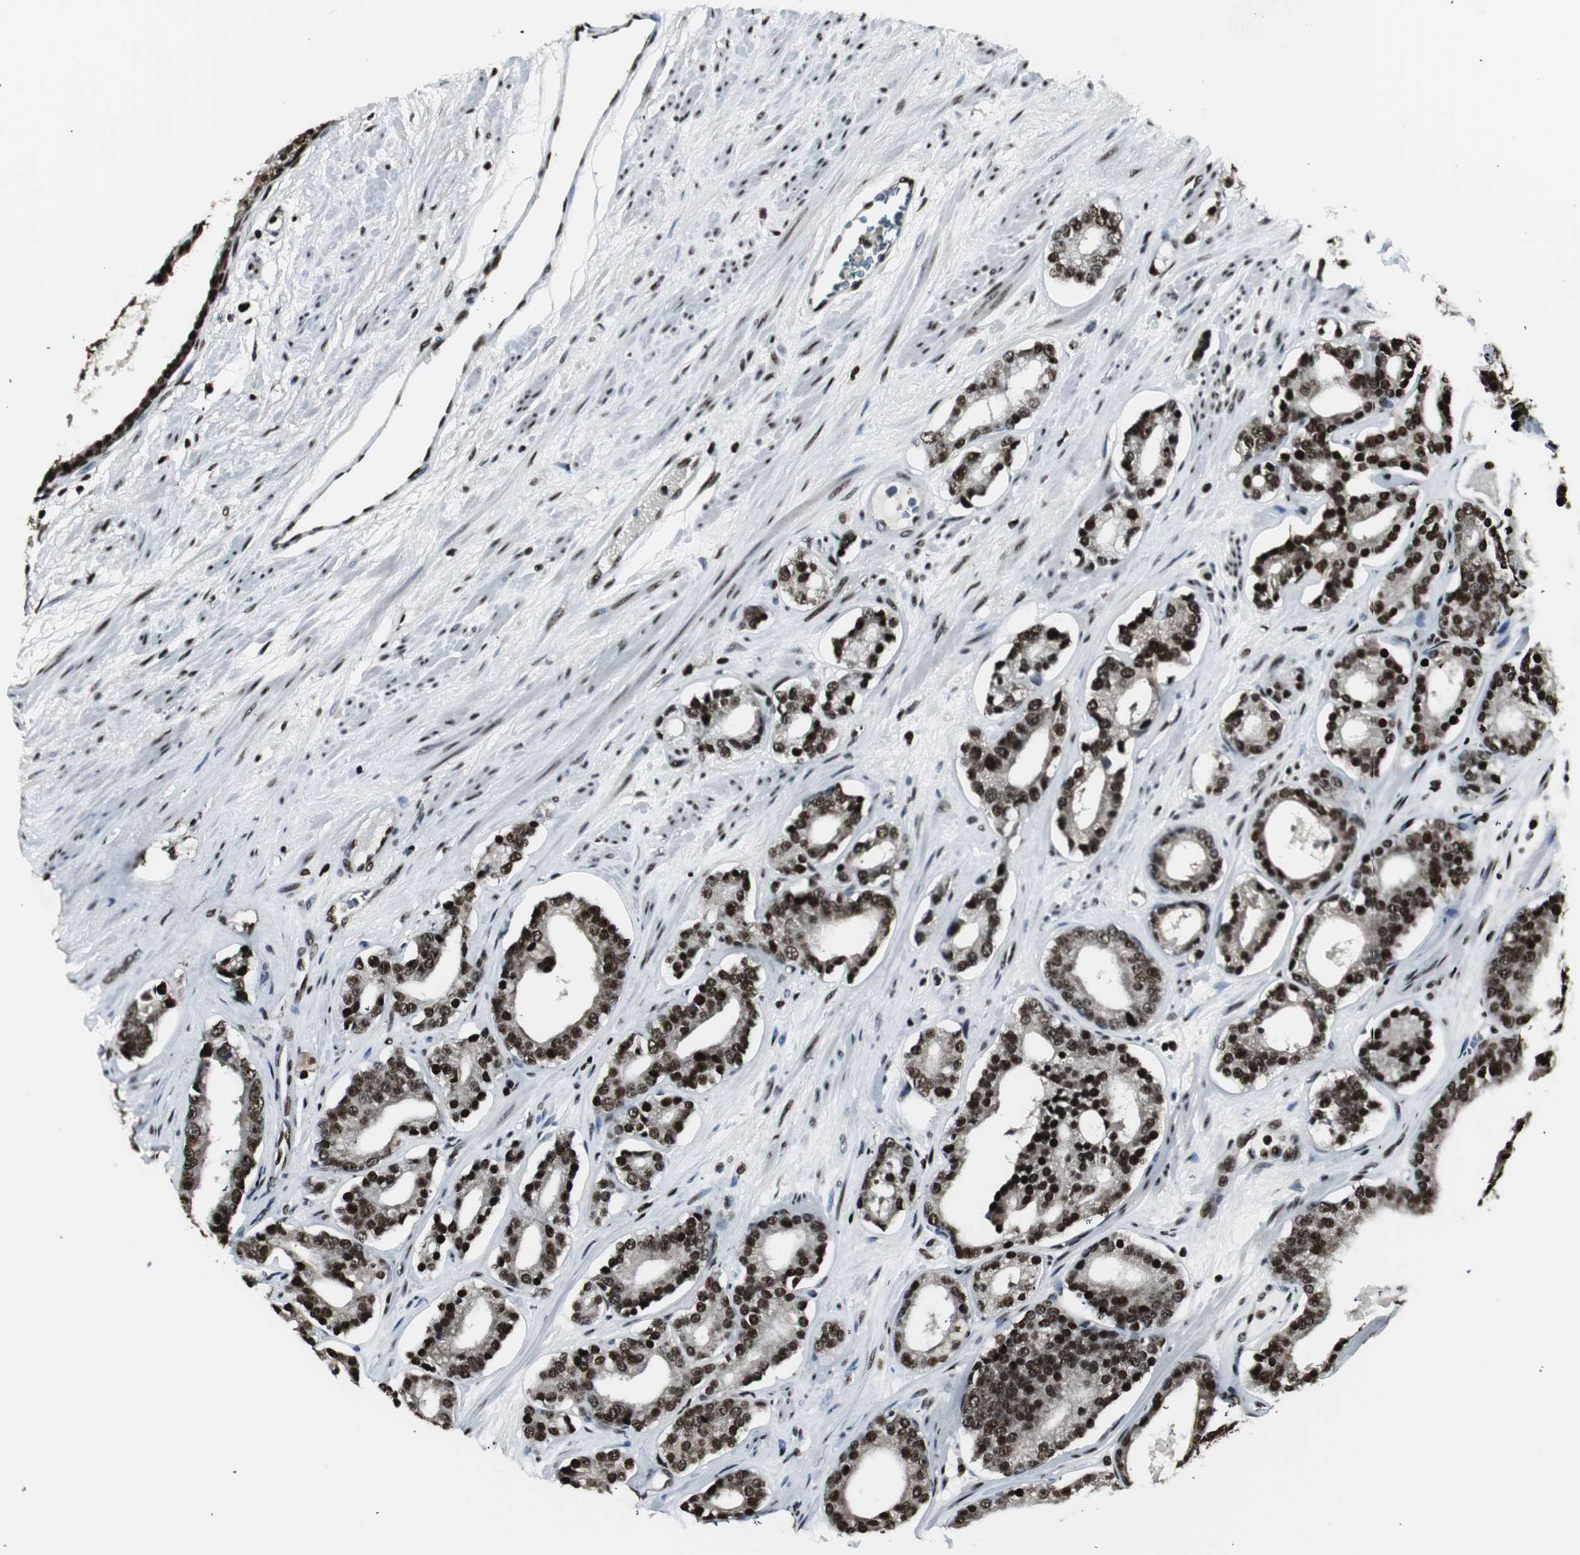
{"staining": {"intensity": "strong", "quantity": ">75%", "location": "nuclear"}, "tissue": "prostate cancer", "cell_type": "Tumor cells", "image_type": "cancer", "snomed": [{"axis": "morphology", "description": "Adenocarcinoma, Low grade"}, {"axis": "topography", "description": "Prostate"}], "caption": "IHC (DAB (3,3'-diaminobenzidine)) staining of human prostate cancer displays strong nuclear protein expression in approximately >75% of tumor cells.", "gene": "PARN", "patient": {"sex": "male", "age": 63}}